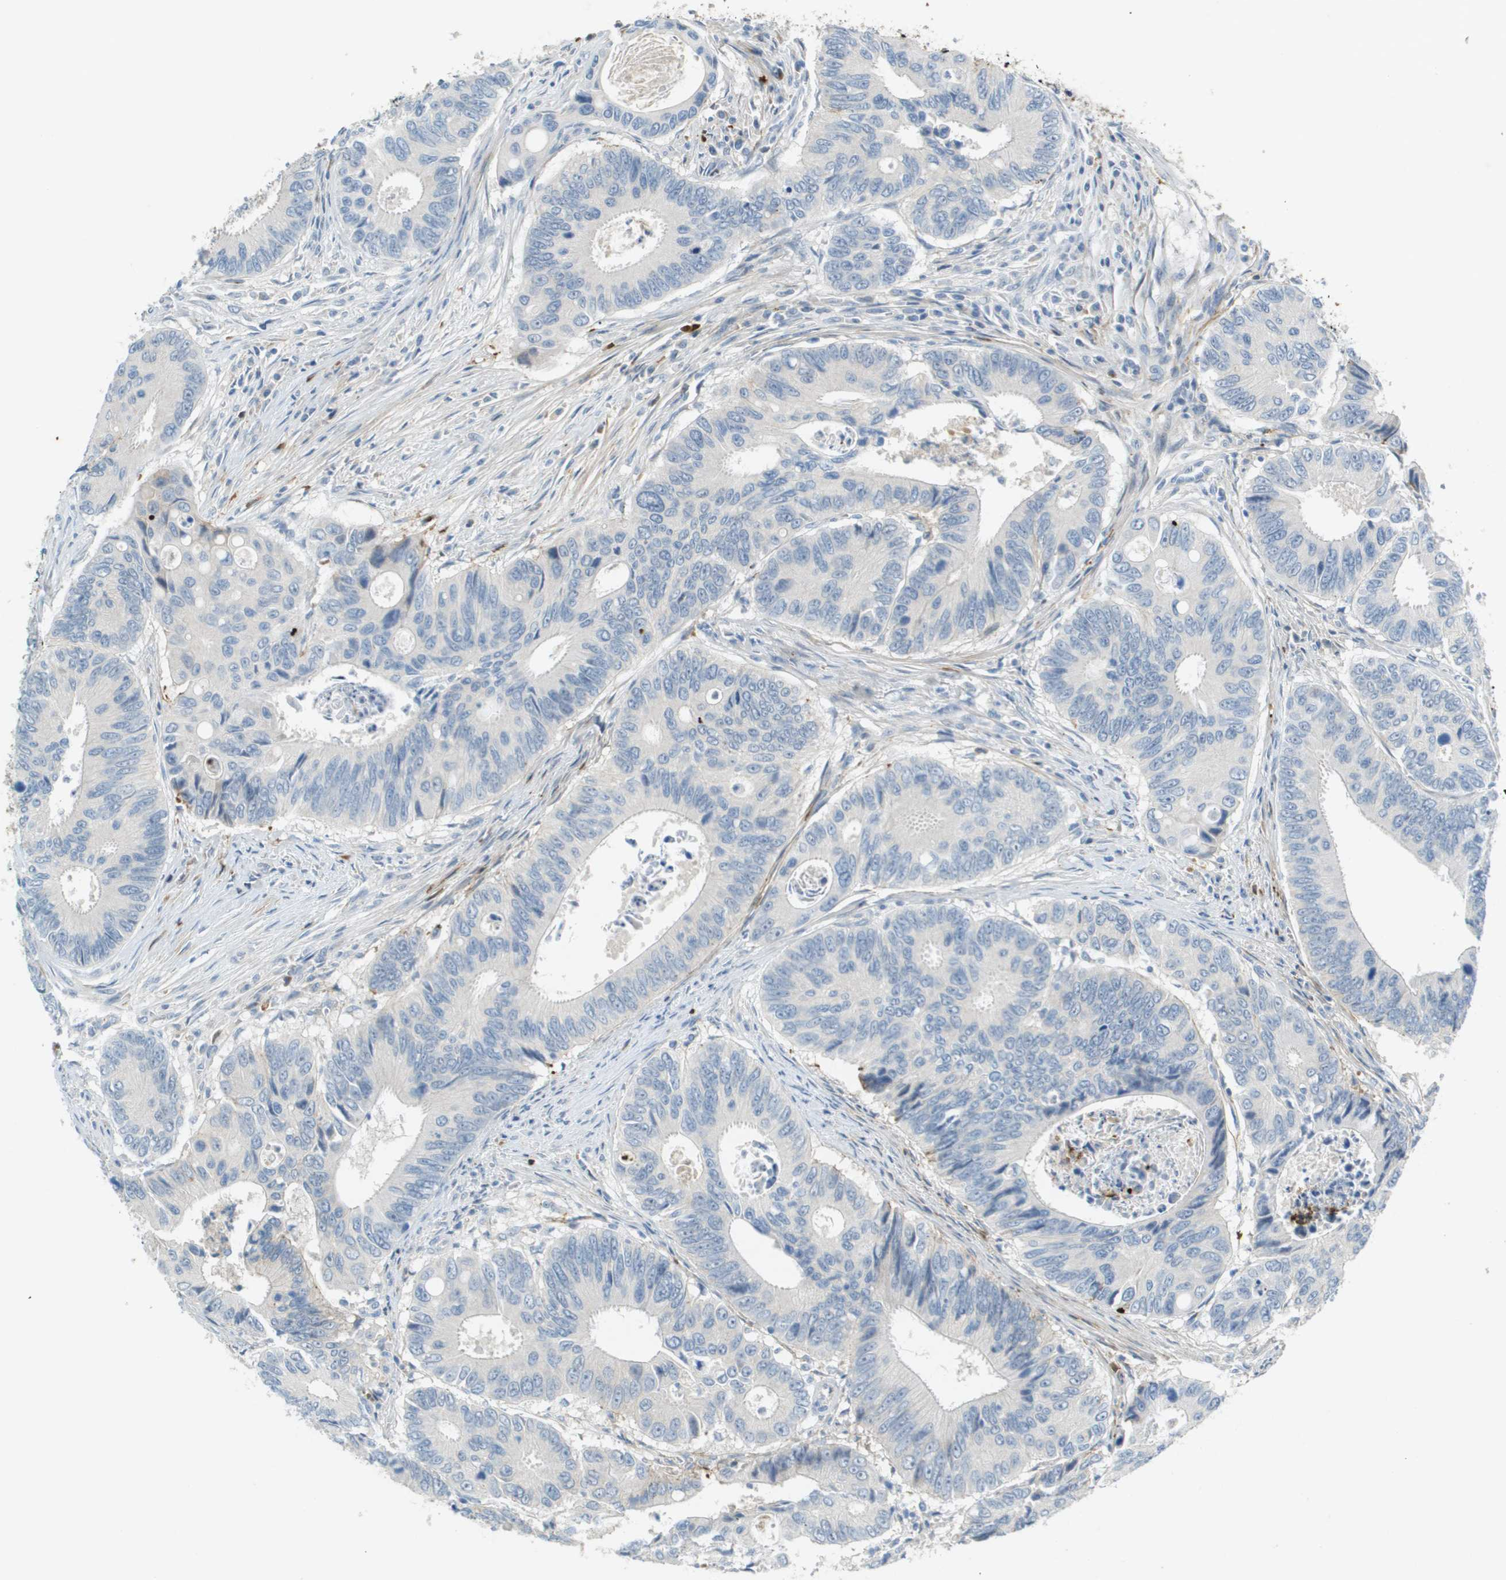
{"staining": {"intensity": "negative", "quantity": "none", "location": "none"}, "tissue": "colorectal cancer", "cell_type": "Tumor cells", "image_type": "cancer", "snomed": [{"axis": "morphology", "description": "Inflammation, NOS"}, {"axis": "morphology", "description": "Adenocarcinoma, NOS"}, {"axis": "topography", "description": "Colon"}], "caption": "Adenocarcinoma (colorectal) was stained to show a protein in brown. There is no significant expression in tumor cells. (Stains: DAB (3,3'-diaminobenzidine) immunohistochemistry with hematoxylin counter stain, Microscopy: brightfield microscopy at high magnification).", "gene": "VTN", "patient": {"sex": "male", "age": 72}}